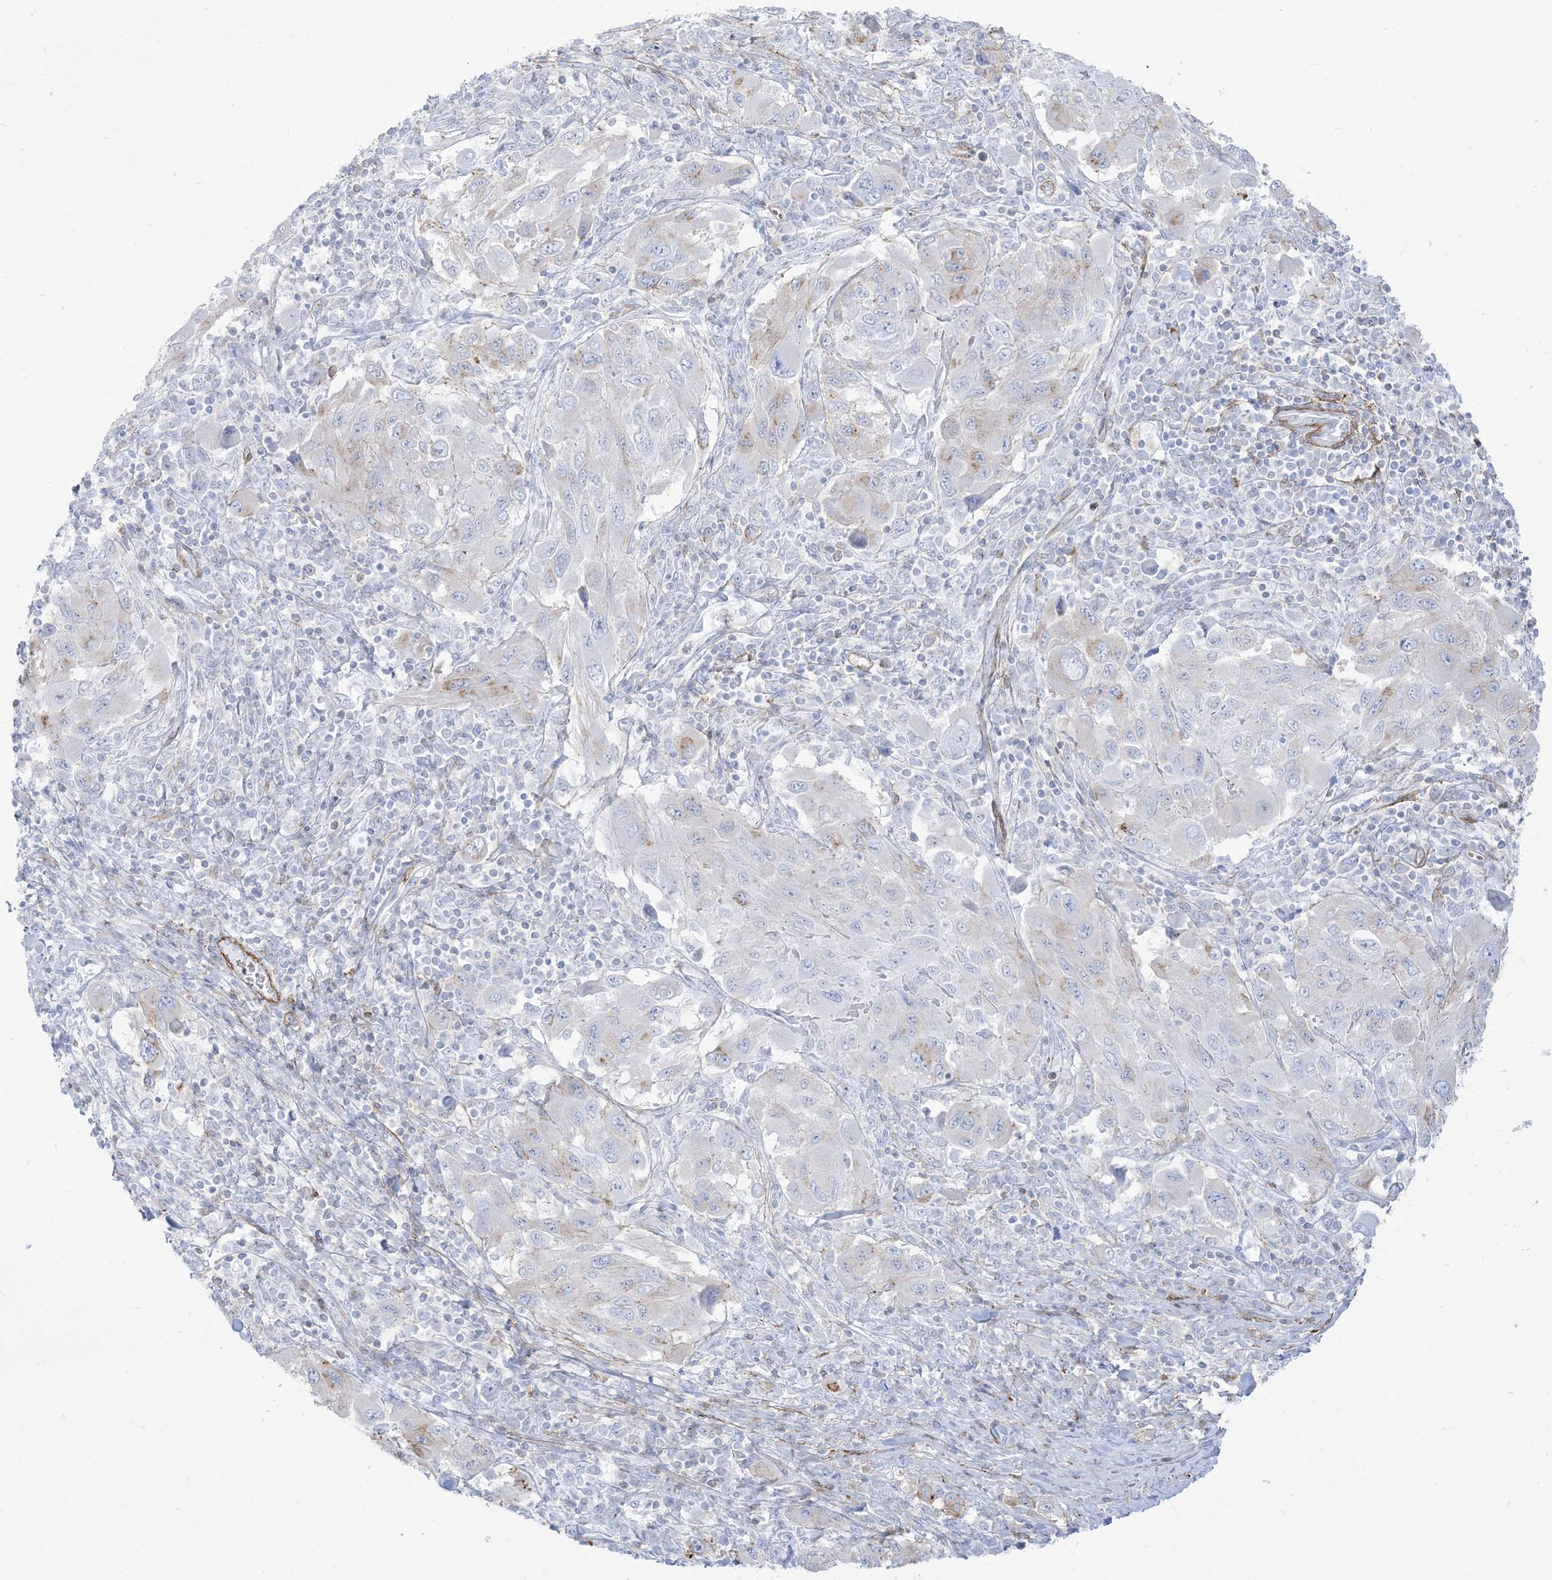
{"staining": {"intensity": "negative", "quantity": "none", "location": "none"}, "tissue": "melanoma", "cell_type": "Tumor cells", "image_type": "cancer", "snomed": [{"axis": "morphology", "description": "Malignant melanoma, NOS"}, {"axis": "topography", "description": "Skin"}], "caption": "This micrograph is of malignant melanoma stained with IHC to label a protein in brown with the nuclei are counter-stained blue. There is no positivity in tumor cells.", "gene": "B3GNT7", "patient": {"sex": "female", "age": 91}}